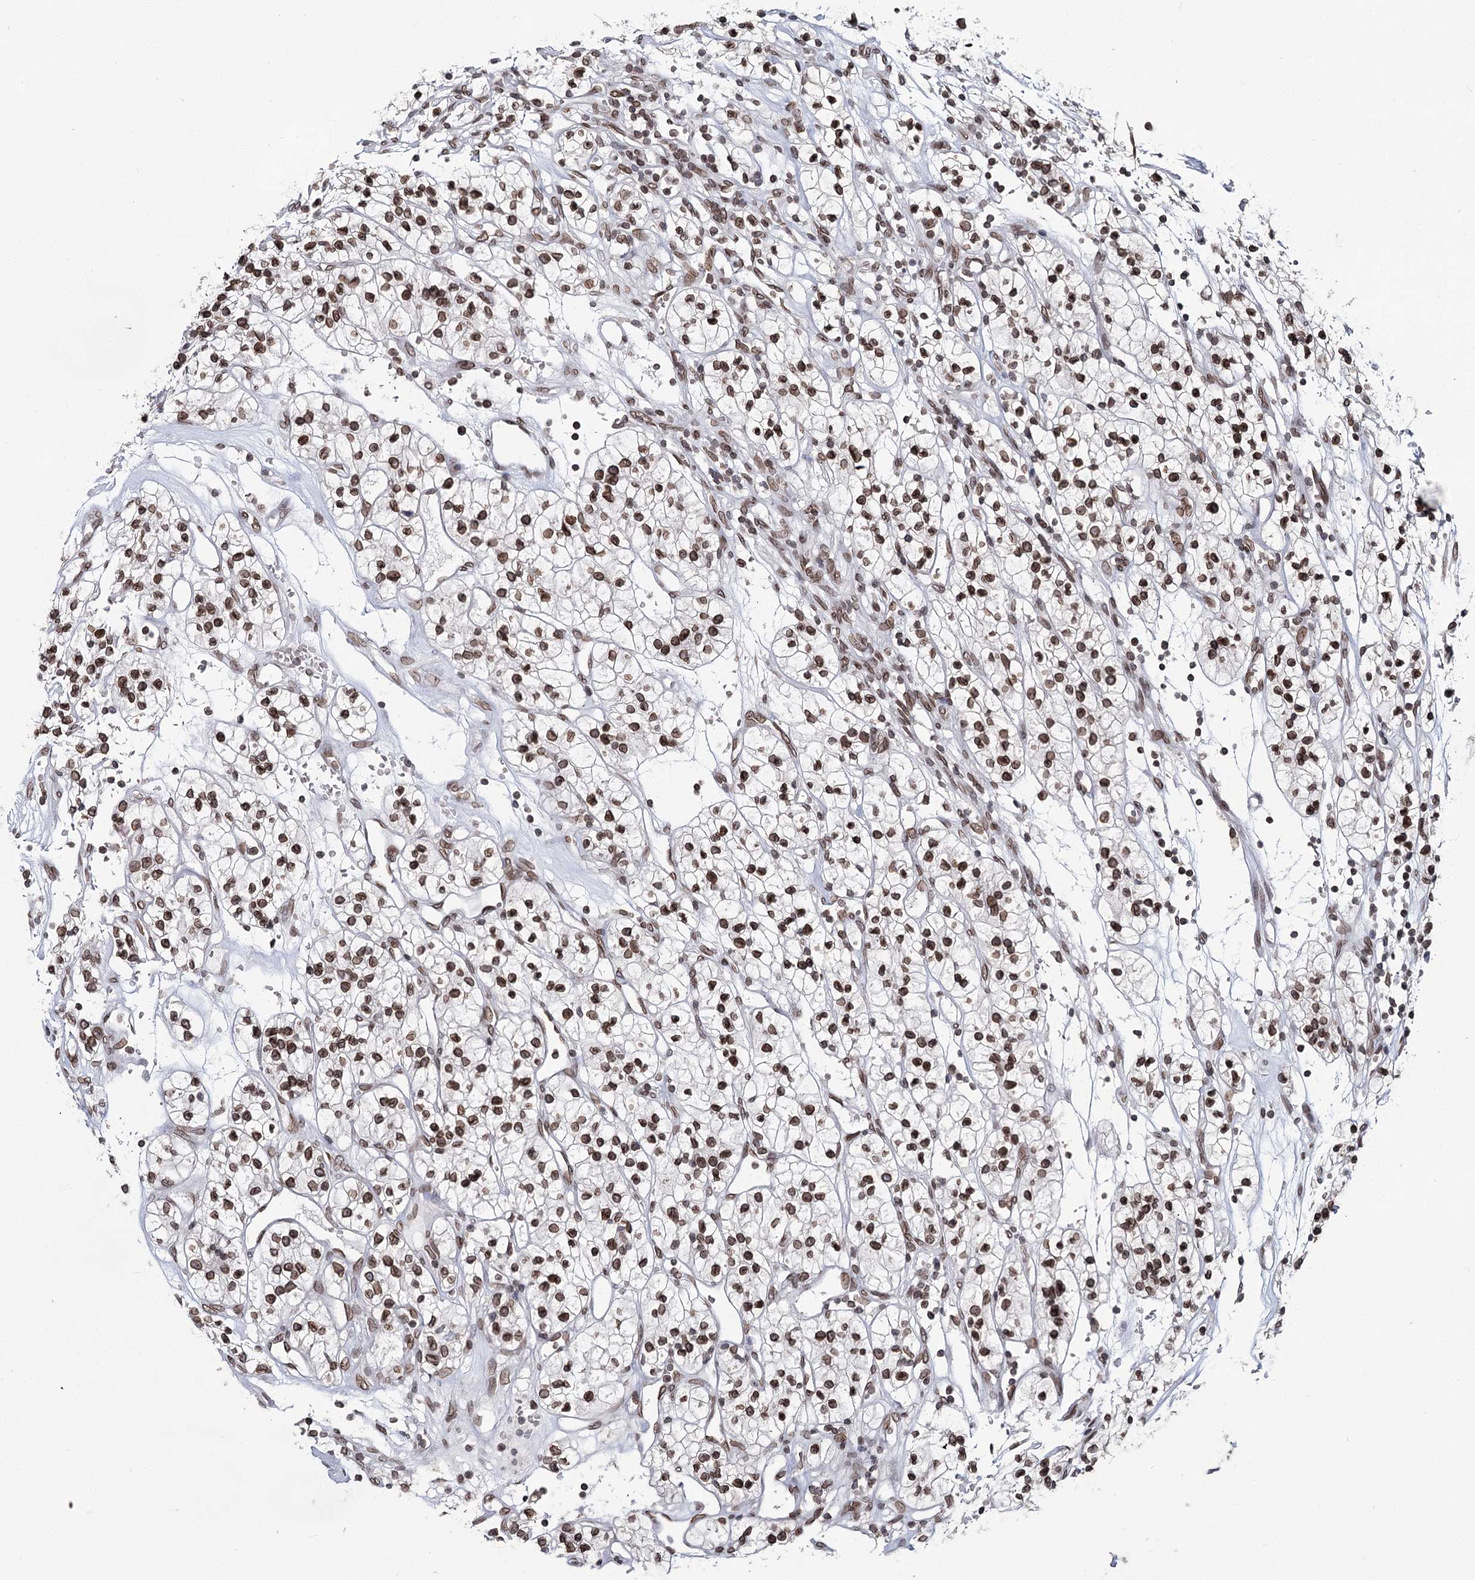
{"staining": {"intensity": "moderate", "quantity": ">75%", "location": "nuclear"}, "tissue": "renal cancer", "cell_type": "Tumor cells", "image_type": "cancer", "snomed": [{"axis": "morphology", "description": "Adenocarcinoma, NOS"}, {"axis": "topography", "description": "Kidney"}], "caption": "This is a micrograph of immunohistochemistry (IHC) staining of adenocarcinoma (renal), which shows moderate positivity in the nuclear of tumor cells.", "gene": "KIAA0930", "patient": {"sex": "female", "age": 57}}